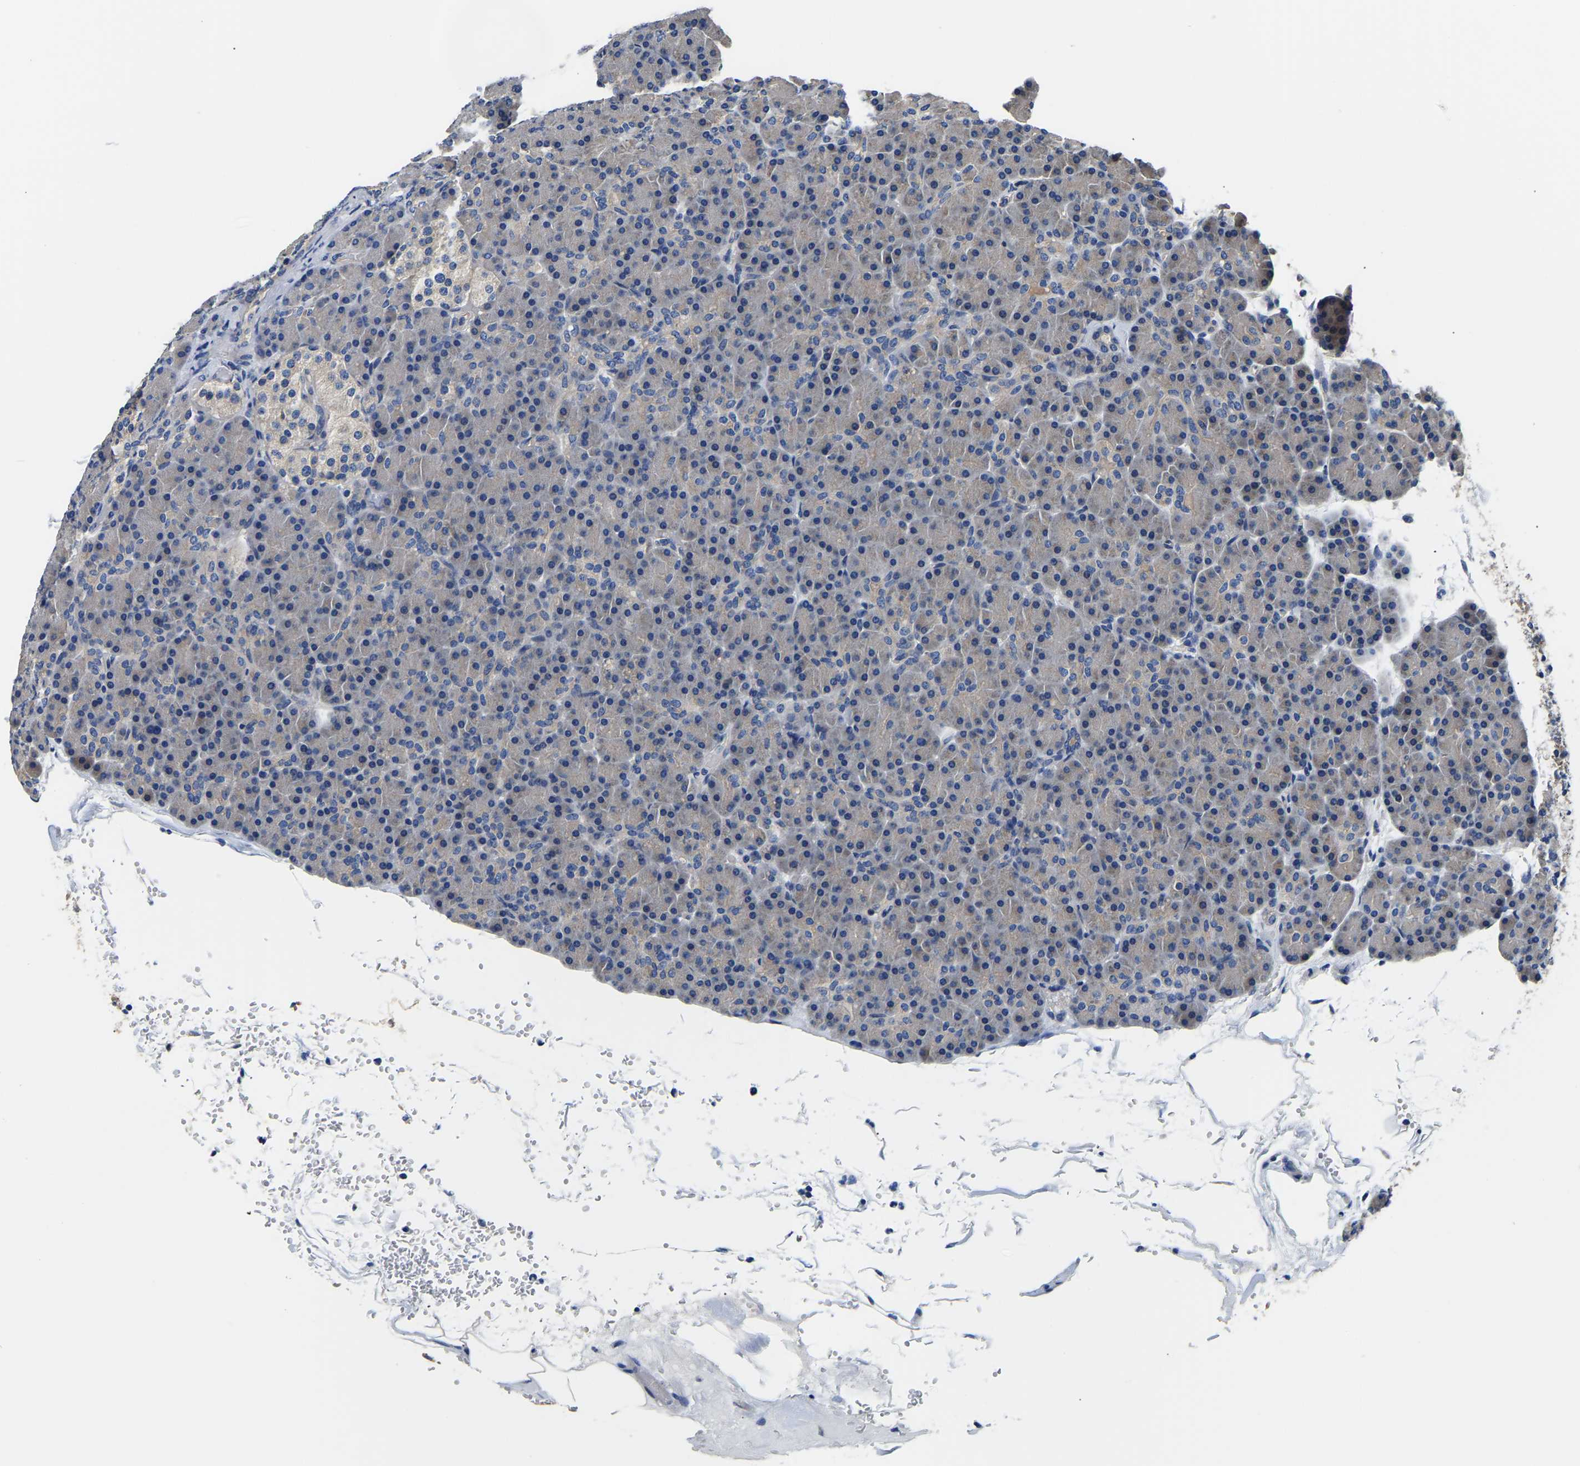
{"staining": {"intensity": "negative", "quantity": "none", "location": "none"}, "tissue": "pancreas", "cell_type": "Exocrine glandular cells", "image_type": "normal", "snomed": [{"axis": "morphology", "description": "Normal tissue, NOS"}, {"axis": "topography", "description": "Pancreas"}], "caption": "Immunohistochemistry (IHC) histopathology image of unremarkable pancreas: human pancreas stained with DAB (3,3'-diaminobenzidine) reveals no significant protein staining in exocrine glandular cells.", "gene": "CSDE1", "patient": {"sex": "female", "age": 43}}